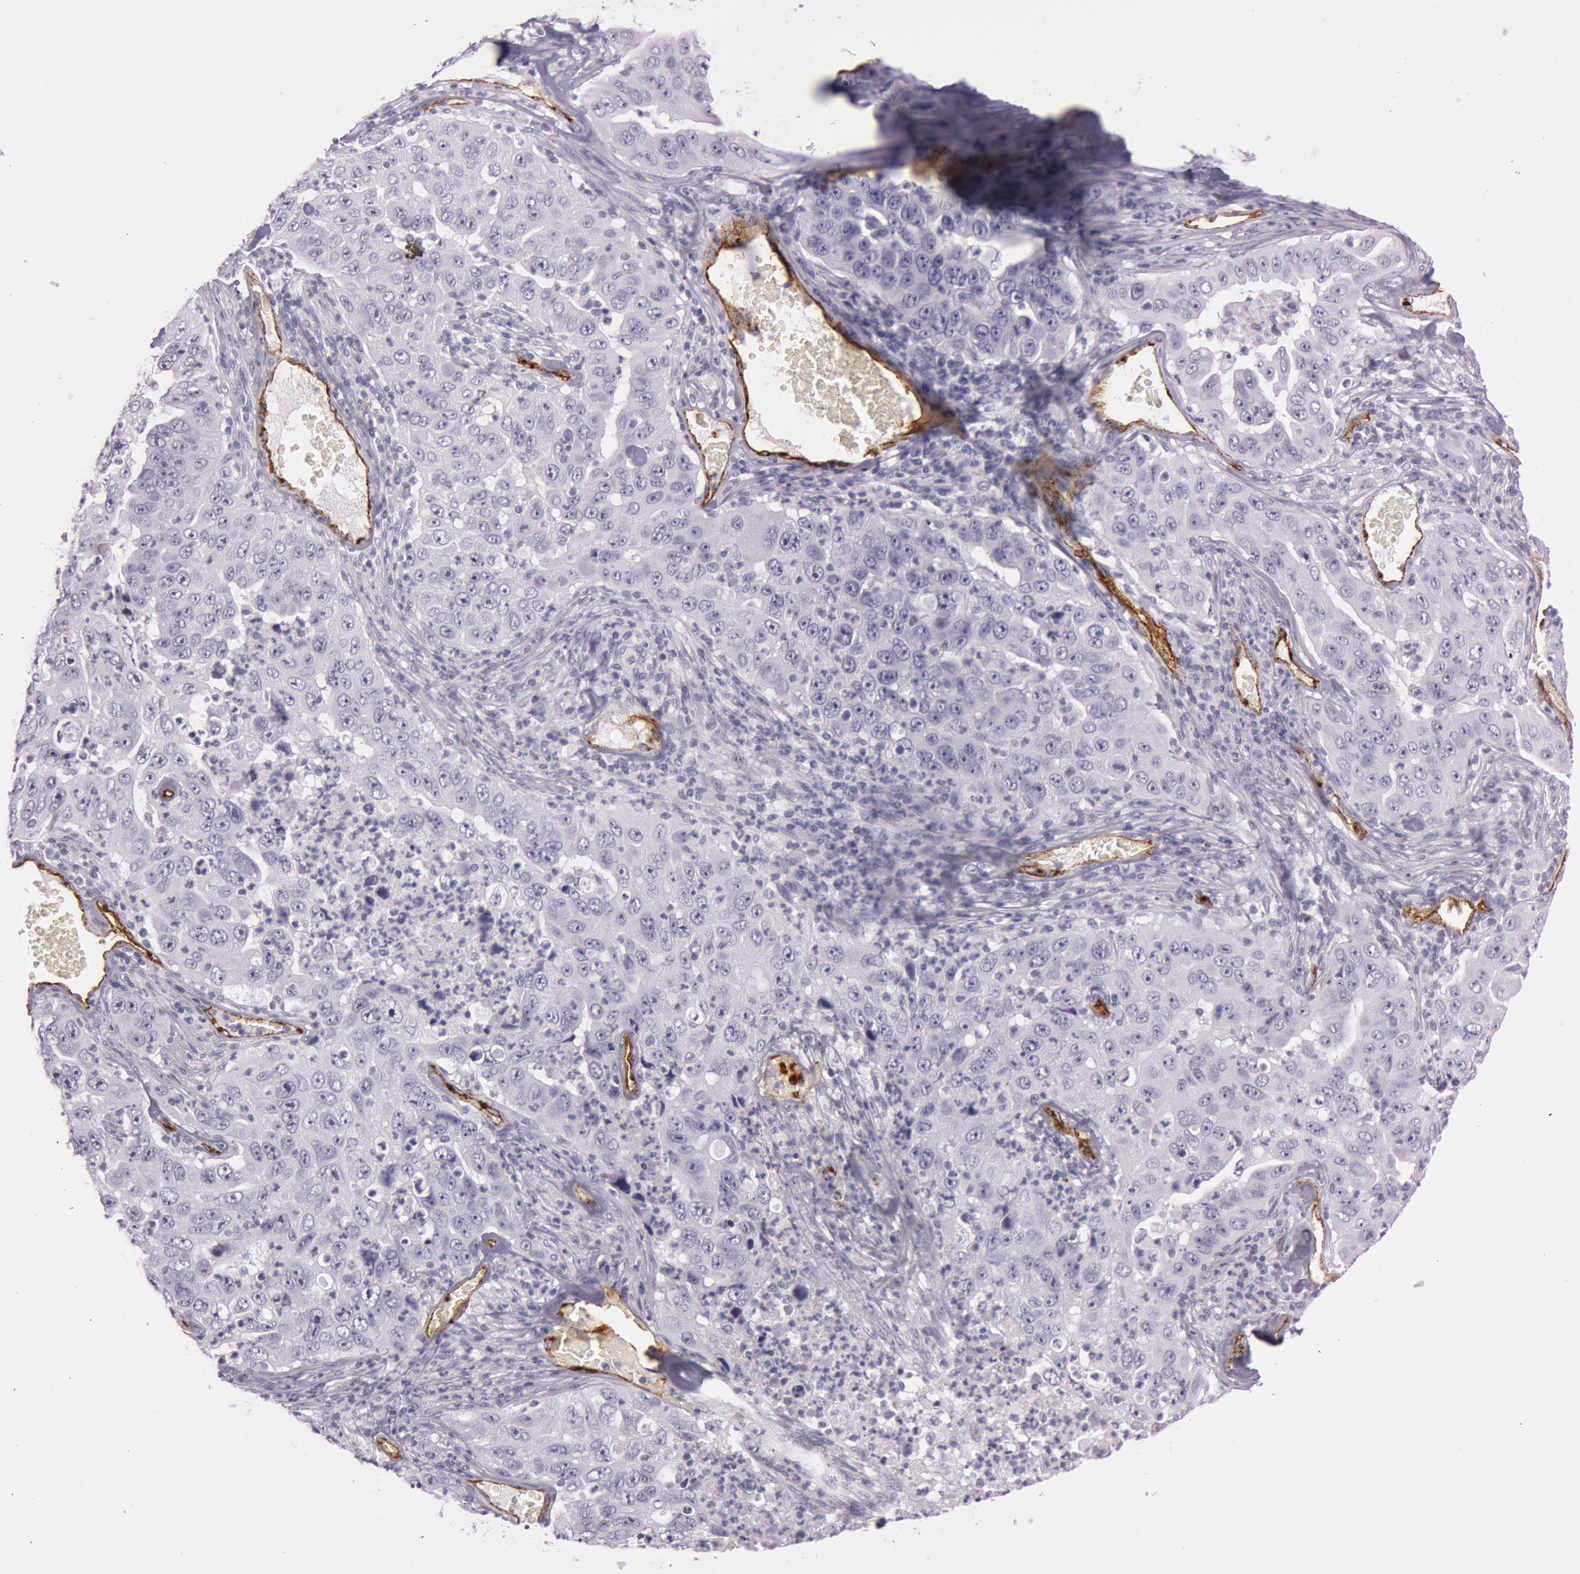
{"staining": {"intensity": "negative", "quantity": "none", "location": "none"}, "tissue": "lung cancer", "cell_type": "Tumor cells", "image_type": "cancer", "snomed": [{"axis": "morphology", "description": "Squamous cell carcinoma, NOS"}, {"axis": "topography", "description": "Lung"}], "caption": "IHC photomicrograph of neoplastic tissue: human squamous cell carcinoma (lung) stained with DAB (3,3'-diaminobenzidine) demonstrates no significant protein staining in tumor cells. (DAB immunohistochemistry (IHC), high magnification).", "gene": "FOLH1", "patient": {"sex": "male", "age": 64}}